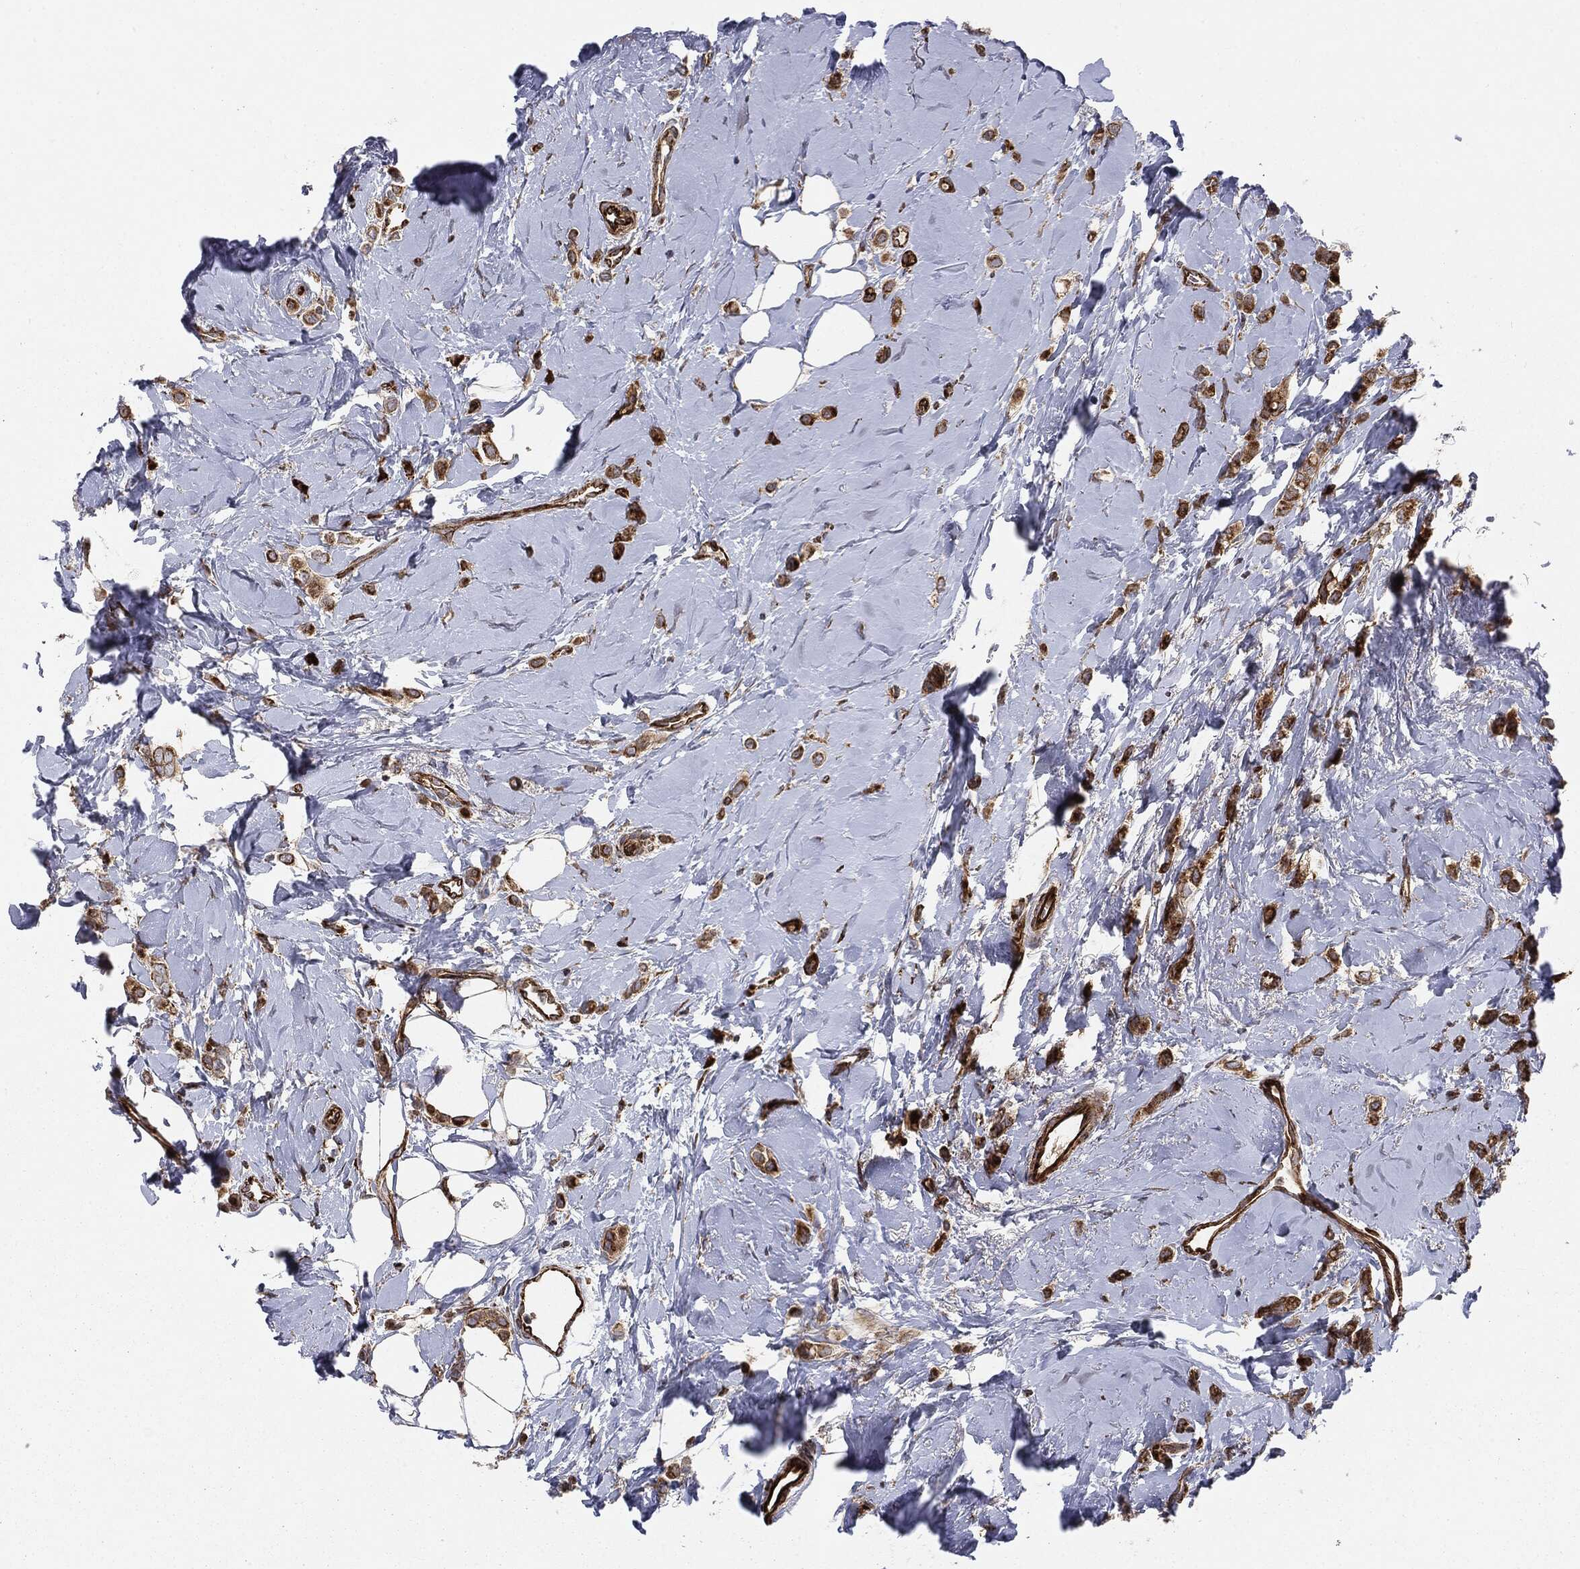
{"staining": {"intensity": "strong", "quantity": ">75%", "location": "cytoplasmic/membranous"}, "tissue": "breast cancer", "cell_type": "Tumor cells", "image_type": "cancer", "snomed": [{"axis": "morphology", "description": "Lobular carcinoma"}, {"axis": "topography", "description": "Breast"}], "caption": "Protein expression analysis of lobular carcinoma (breast) shows strong cytoplasmic/membranous positivity in approximately >75% of tumor cells.", "gene": "CYLD", "patient": {"sex": "female", "age": 66}}